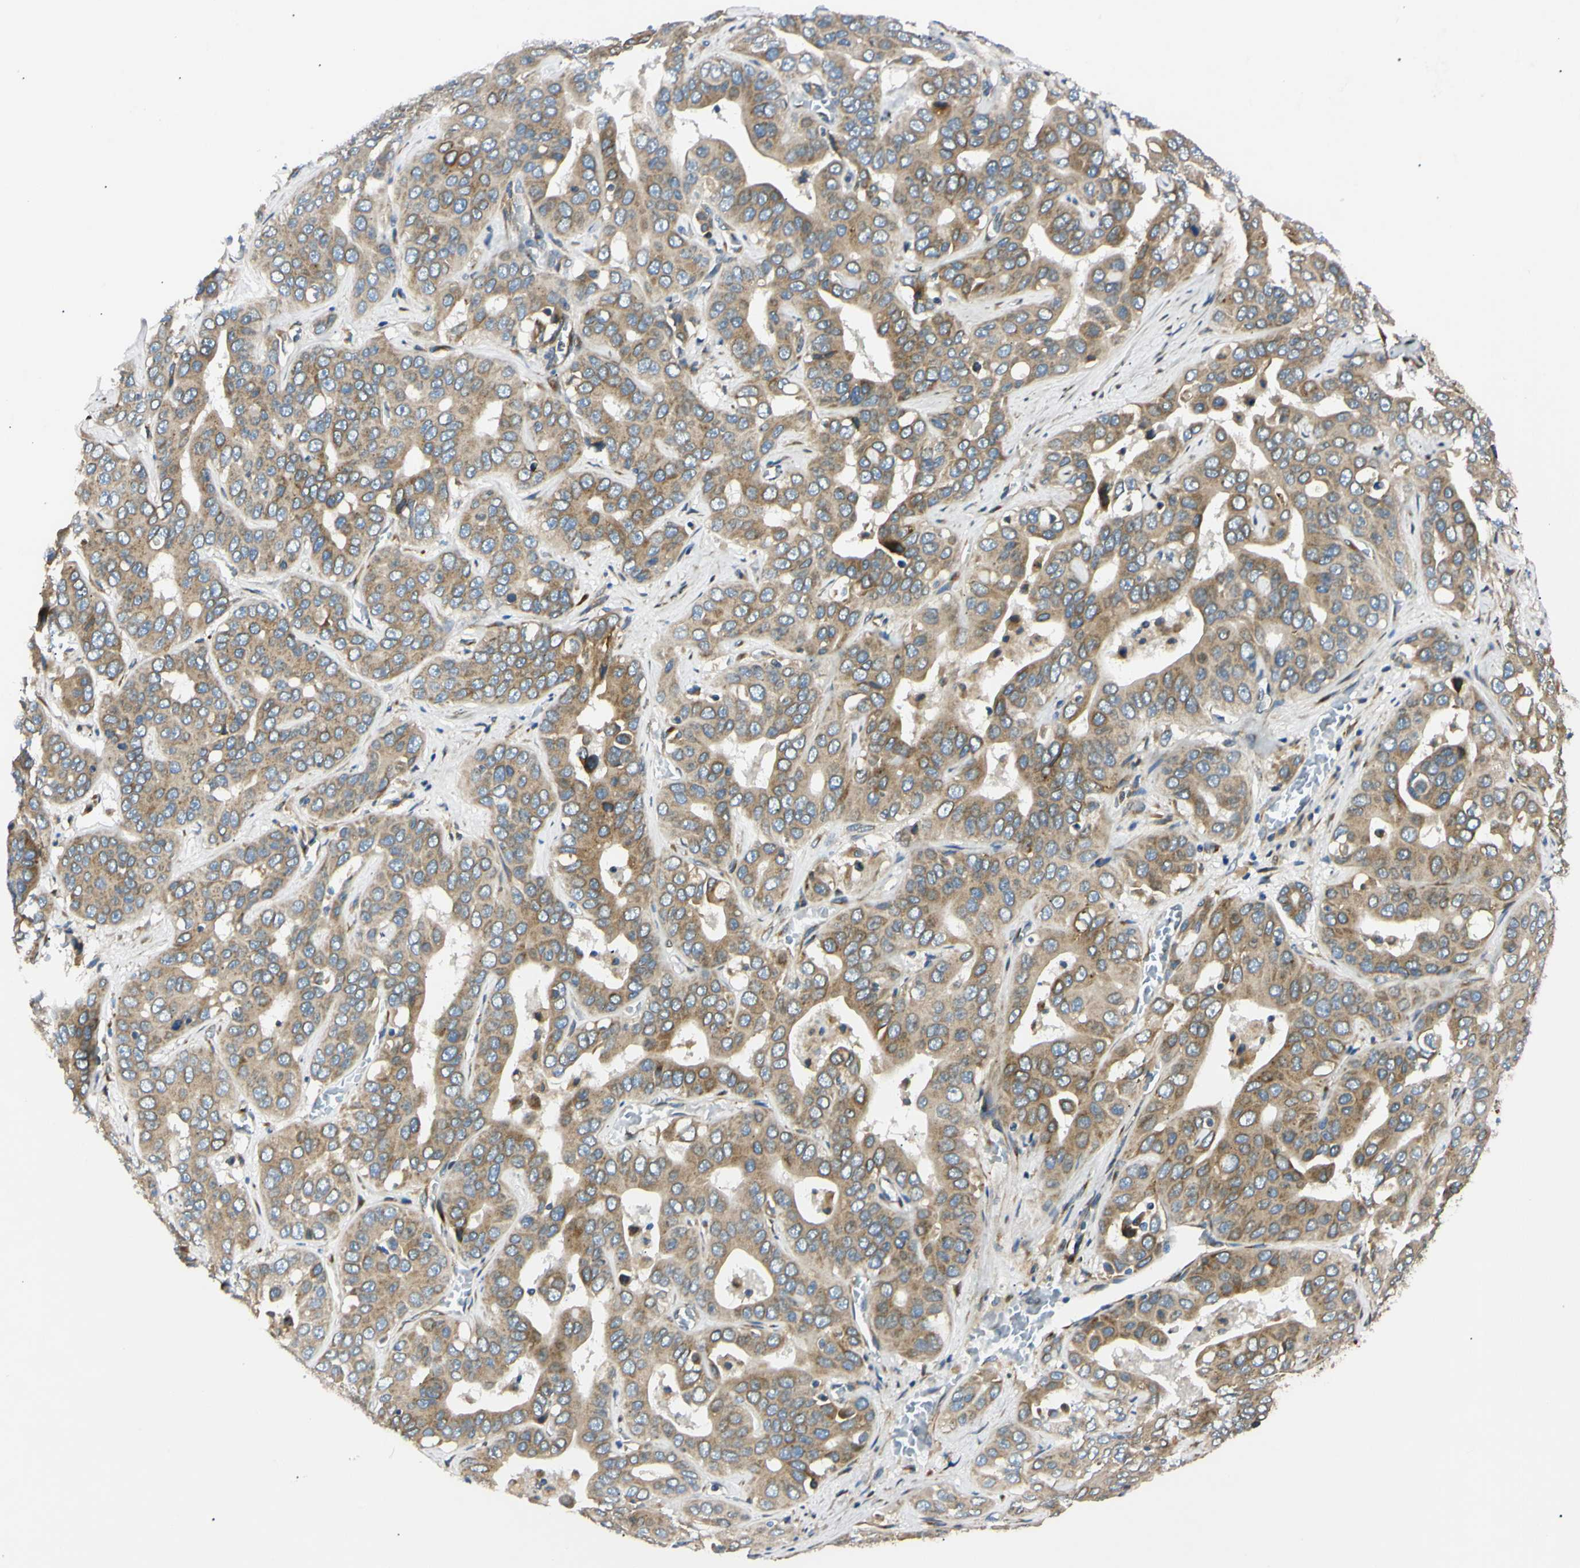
{"staining": {"intensity": "weak", "quantity": ">75%", "location": "cytoplasmic/membranous"}, "tissue": "liver cancer", "cell_type": "Tumor cells", "image_type": "cancer", "snomed": [{"axis": "morphology", "description": "Cholangiocarcinoma"}, {"axis": "topography", "description": "Liver"}], "caption": "Immunohistochemical staining of liver cancer exhibits low levels of weak cytoplasmic/membranous protein positivity in about >75% of tumor cells.", "gene": "IER3IP1", "patient": {"sex": "female", "age": 52}}